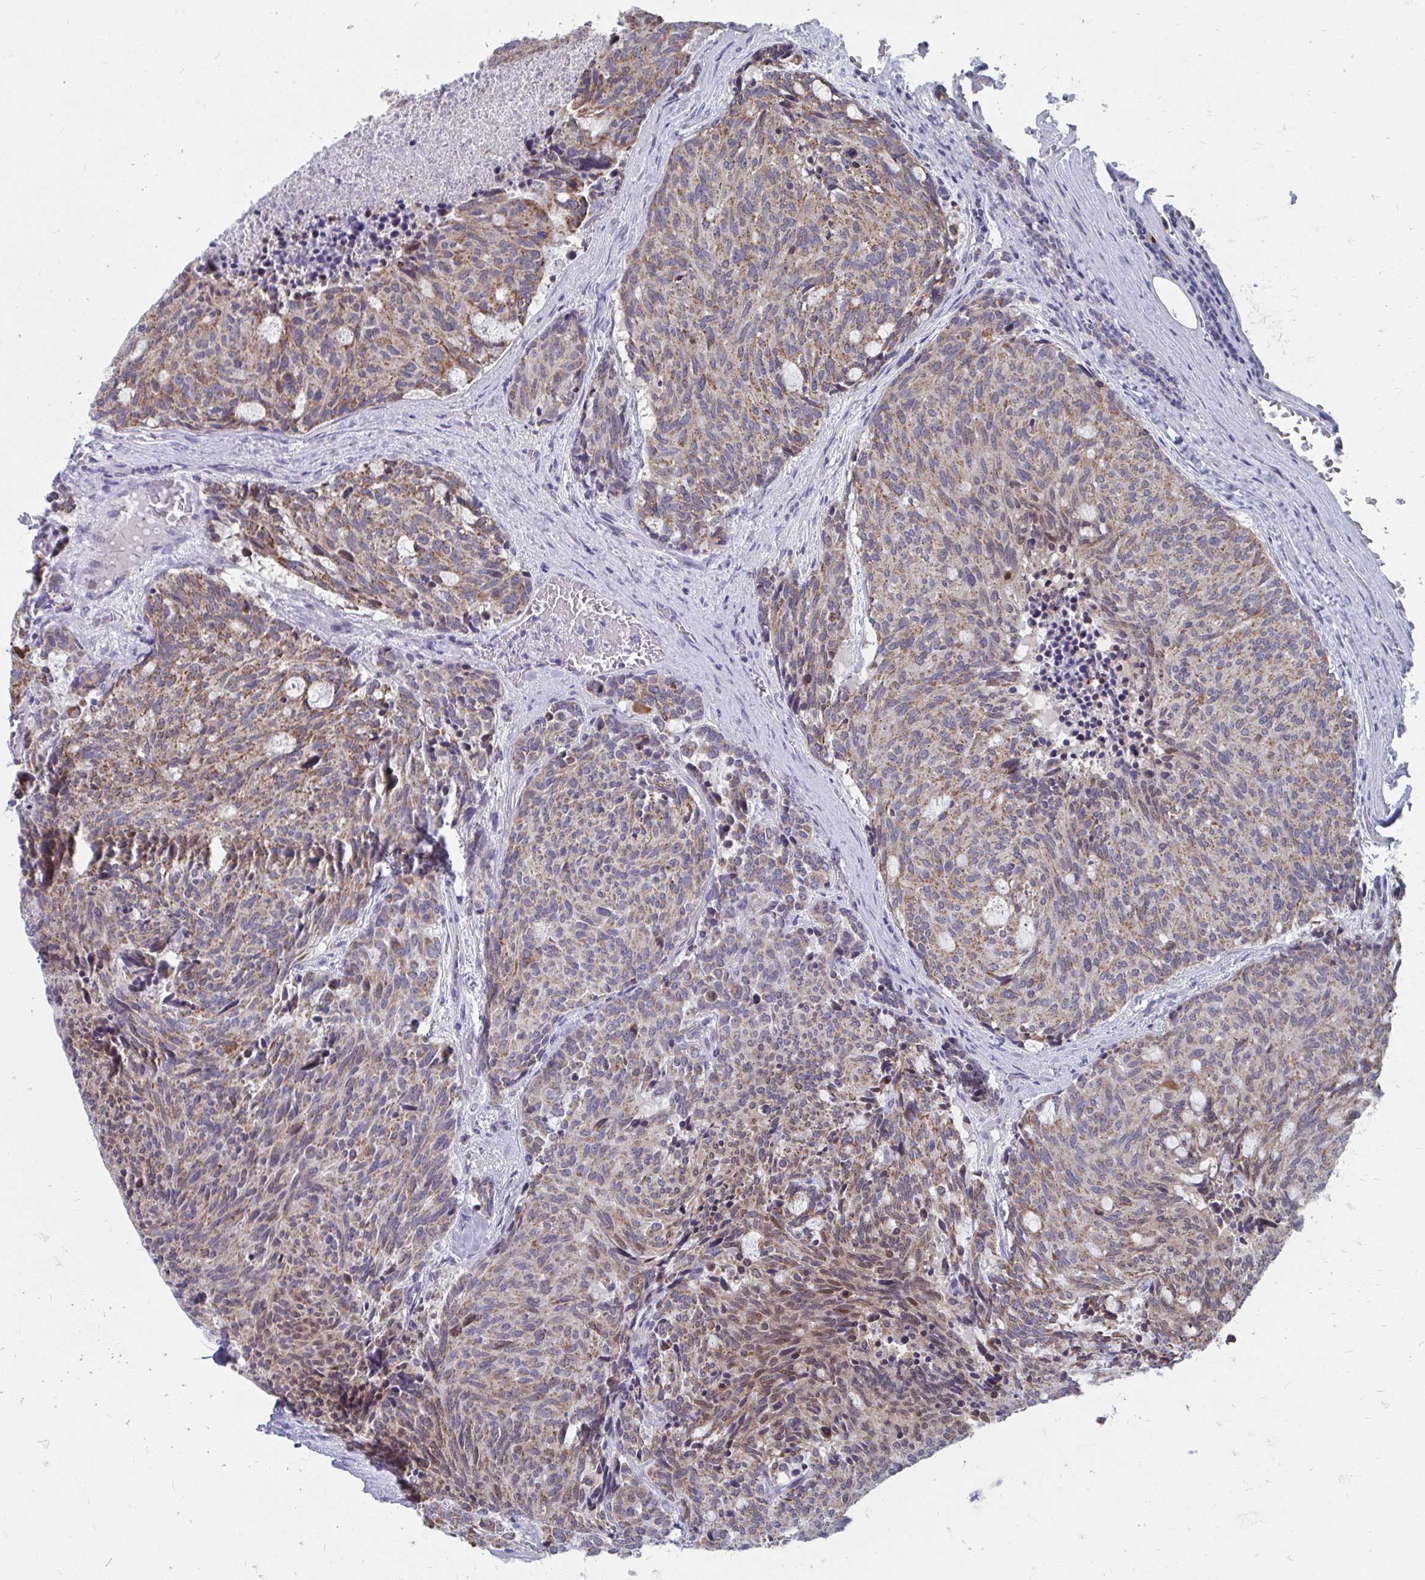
{"staining": {"intensity": "moderate", "quantity": ">75%", "location": "cytoplasmic/membranous"}, "tissue": "carcinoid", "cell_type": "Tumor cells", "image_type": "cancer", "snomed": [{"axis": "morphology", "description": "Carcinoid, malignant, NOS"}, {"axis": "topography", "description": "Pancreas"}], "caption": "High-power microscopy captured an immunohistochemistry photomicrograph of carcinoid (malignant), revealing moderate cytoplasmic/membranous staining in approximately >75% of tumor cells. (DAB (3,3'-diaminobenzidine) IHC, brown staining for protein, blue staining for nuclei).", "gene": "PABIR3", "patient": {"sex": "female", "age": 54}}